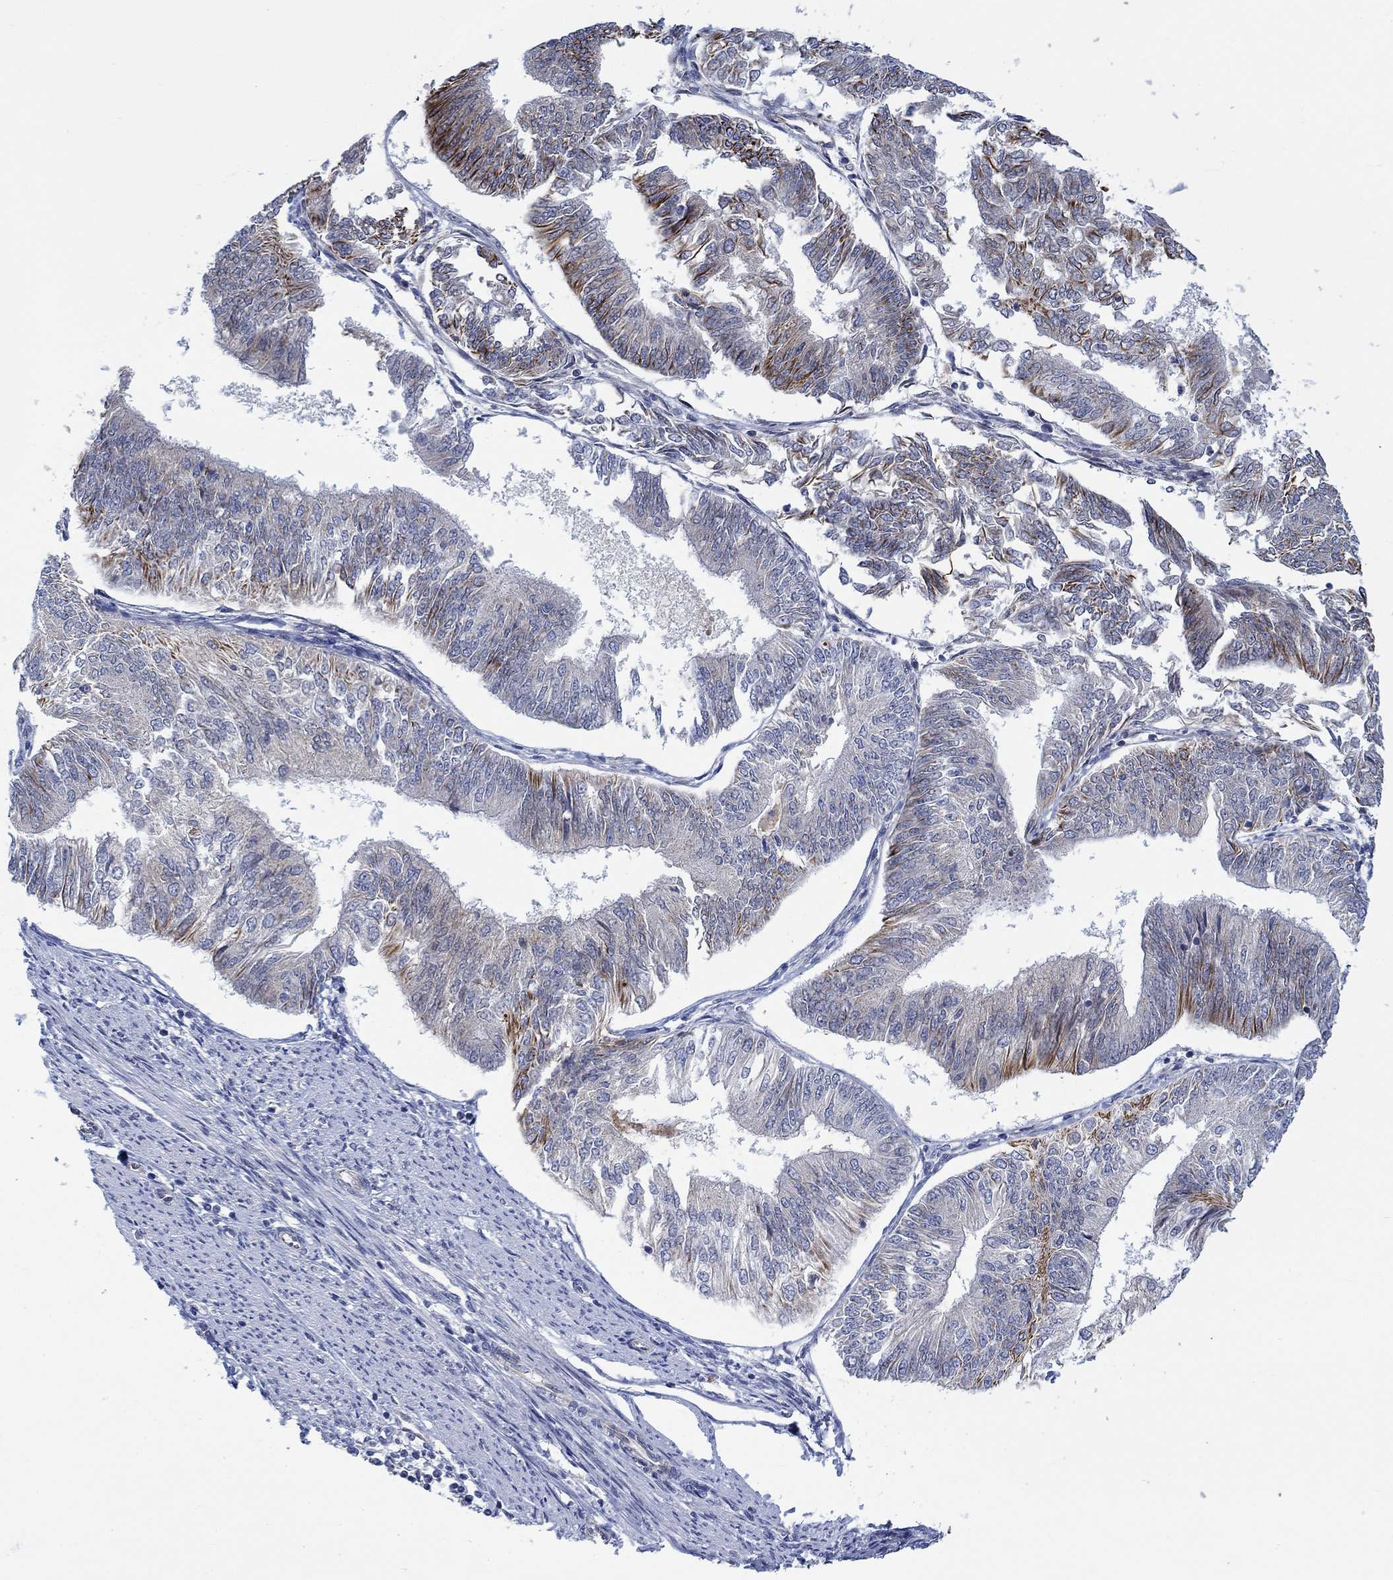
{"staining": {"intensity": "strong", "quantity": "<25%", "location": "cytoplasmic/membranous"}, "tissue": "endometrial cancer", "cell_type": "Tumor cells", "image_type": "cancer", "snomed": [{"axis": "morphology", "description": "Adenocarcinoma, NOS"}, {"axis": "topography", "description": "Endometrium"}], "caption": "Adenocarcinoma (endometrial) tissue demonstrates strong cytoplasmic/membranous expression in about <25% of tumor cells, visualized by immunohistochemistry. Using DAB (3,3'-diaminobenzidine) (brown) and hematoxylin (blue) stains, captured at high magnification using brightfield microscopy.", "gene": "CAMK1D", "patient": {"sex": "female", "age": 58}}